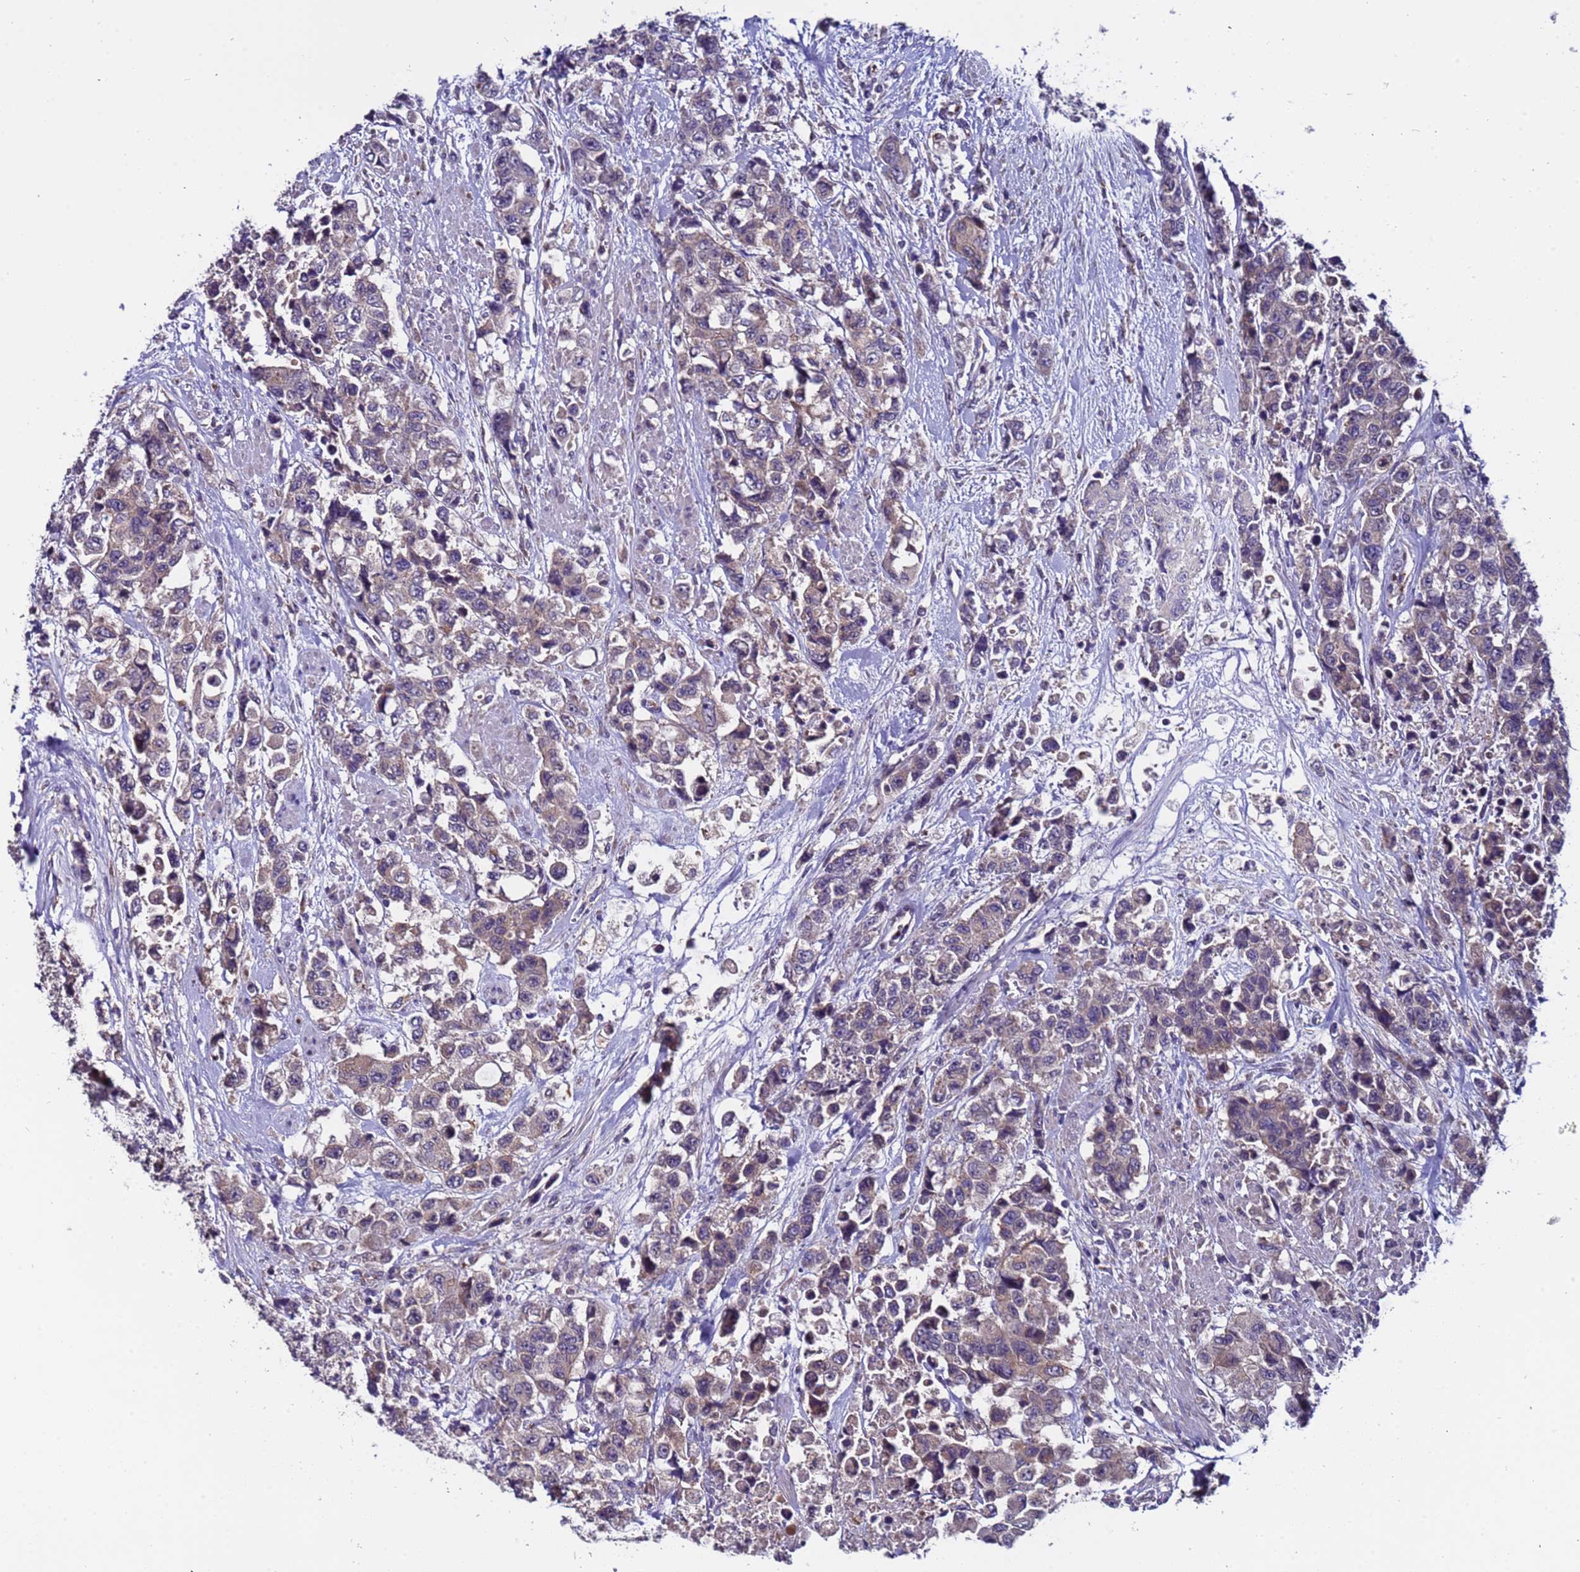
{"staining": {"intensity": "weak", "quantity": "<25%", "location": "cytoplasmic/membranous"}, "tissue": "urothelial cancer", "cell_type": "Tumor cells", "image_type": "cancer", "snomed": [{"axis": "morphology", "description": "Urothelial carcinoma, High grade"}, {"axis": "topography", "description": "Urinary bladder"}], "caption": "High power microscopy image of an immunohistochemistry (IHC) image of high-grade urothelial carcinoma, revealing no significant staining in tumor cells.", "gene": "ZNF248", "patient": {"sex": "female", "age": 78}}